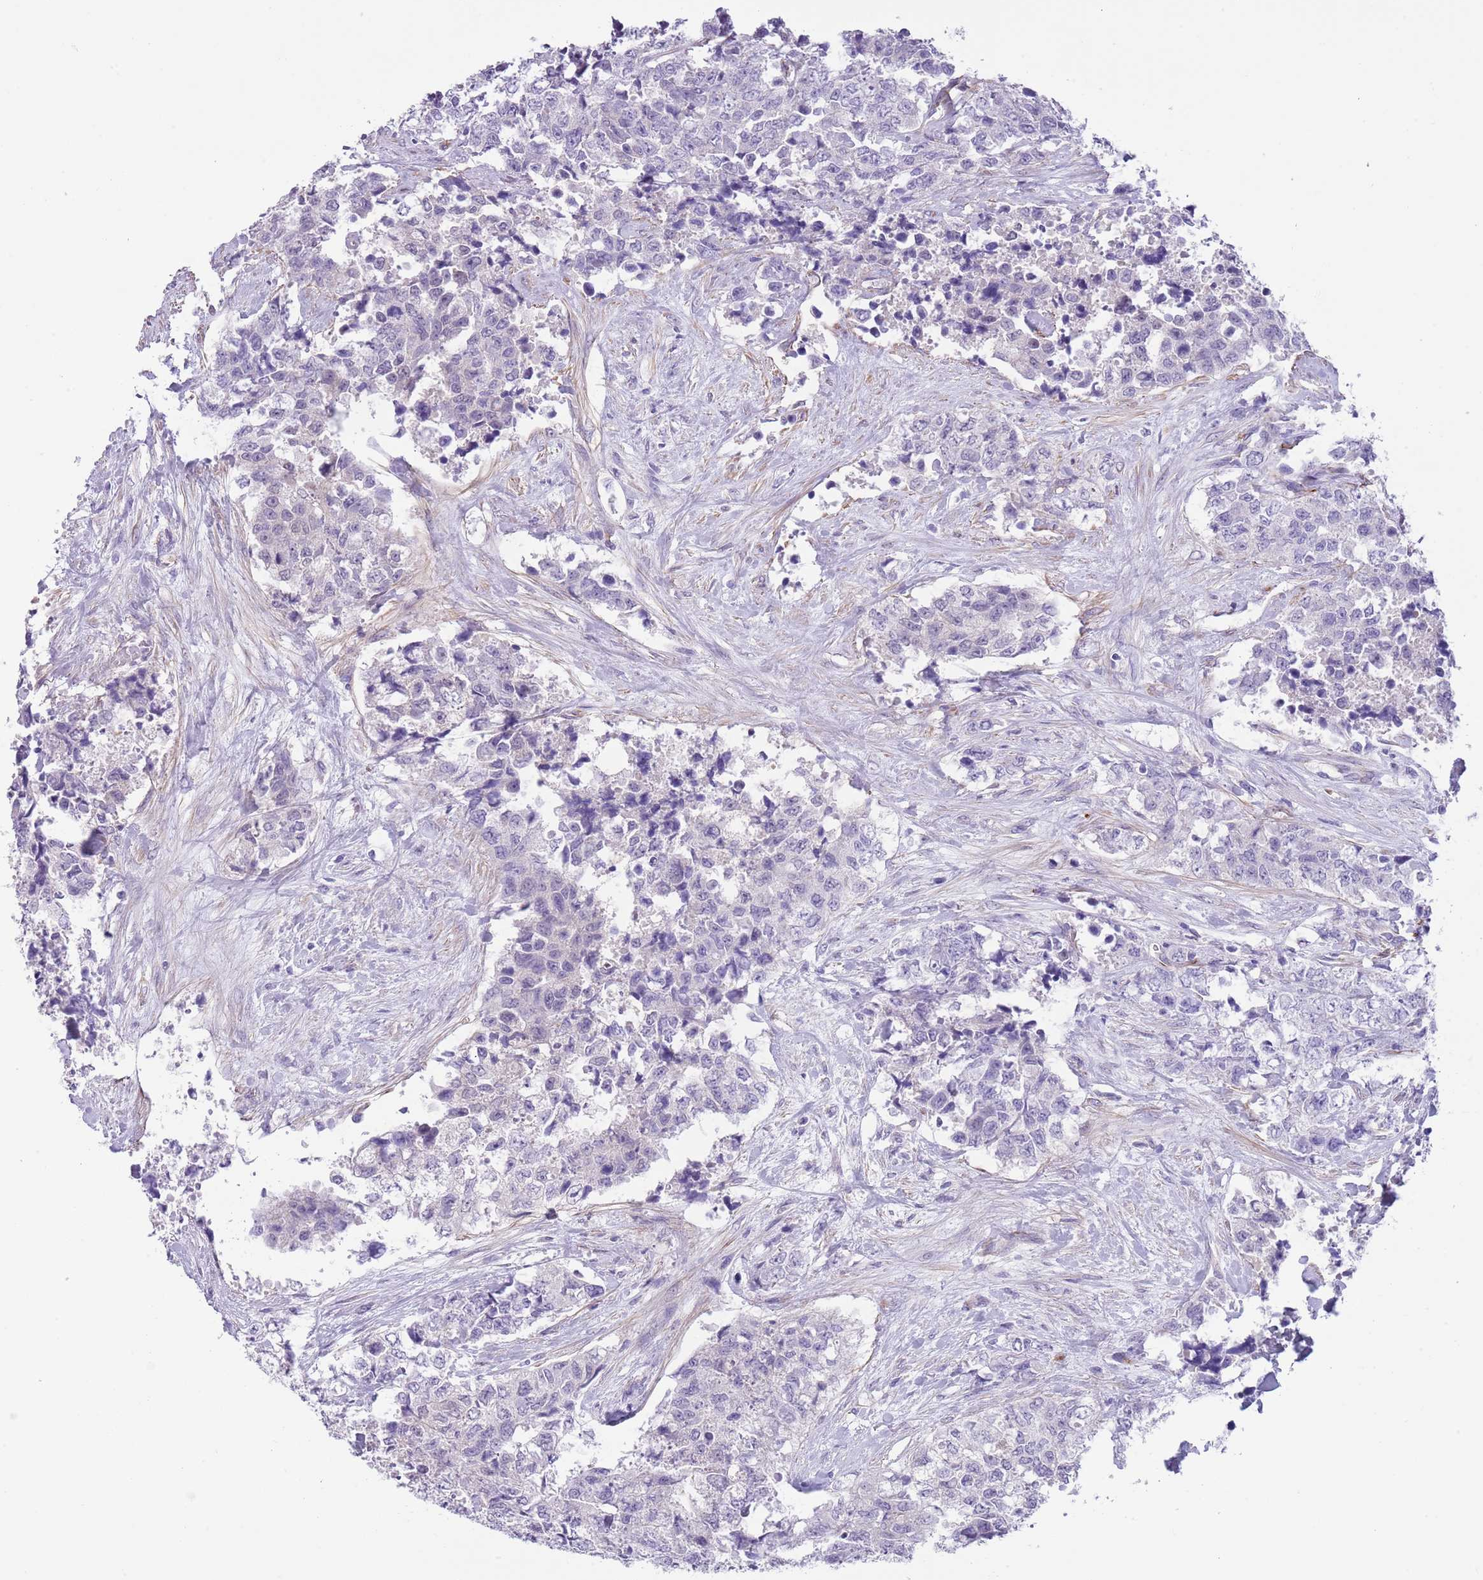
{"staining": {"intensity": "negative", "quantity": "none", "location": "none"}, "tissue": "urothelial cancer", "cell_type": "Tumor cells", "image_type": "cancer", "snomed": [{"axis": "morphology", "description": "Urothelial carcinoma, High grade"}, {"axis": "topography", "description": "Urinary bladder"}], "caption": "Tumor cells are negative for brown protein staining in urothelial carcinoma (high-grade).", "gene": "TSGA13", "patient": {"sex": "female", "age": 78}}